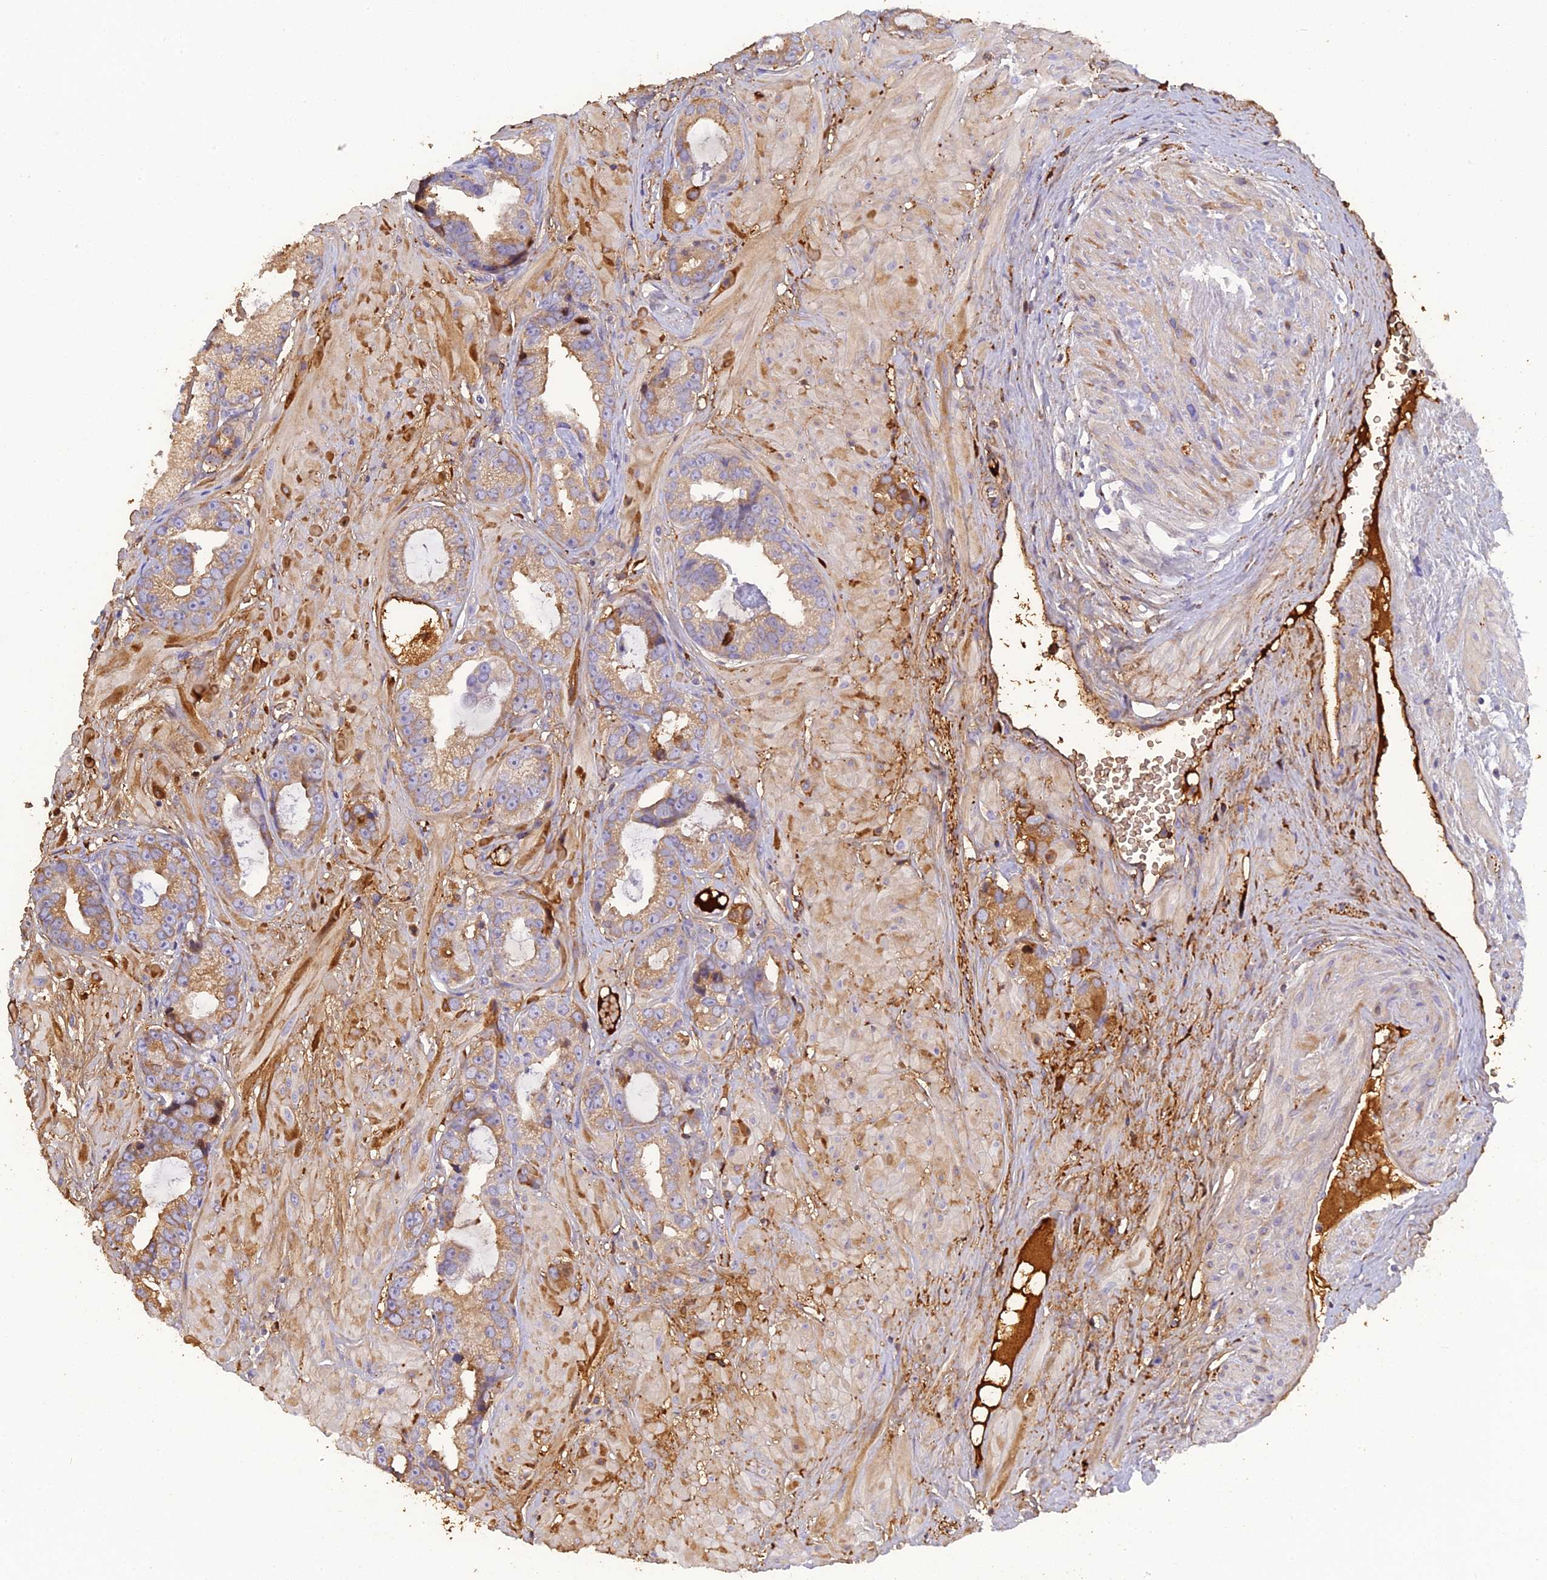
{"staining": {"intensity": "moderate", "quantity": ">75%", "location": "cytoplasmic/membranous"}, "tissue": "prostate cancer", "cell_type": "Tumor cells", "image_type": "cancer", "snomed": [{"axis": "morphology", "description": "Adenocarcinoma, Low grade"}, {"axis": "topography", "description": "Prostate"}], "caption": "Tumor cells display medium levels of moderate cytoplasmic/membranous expression in approximately >75% of cells in low-grade adenocarcinoma (prostate).", "gene": "PZP", "patient": {"sex": "male", "age": 64}}